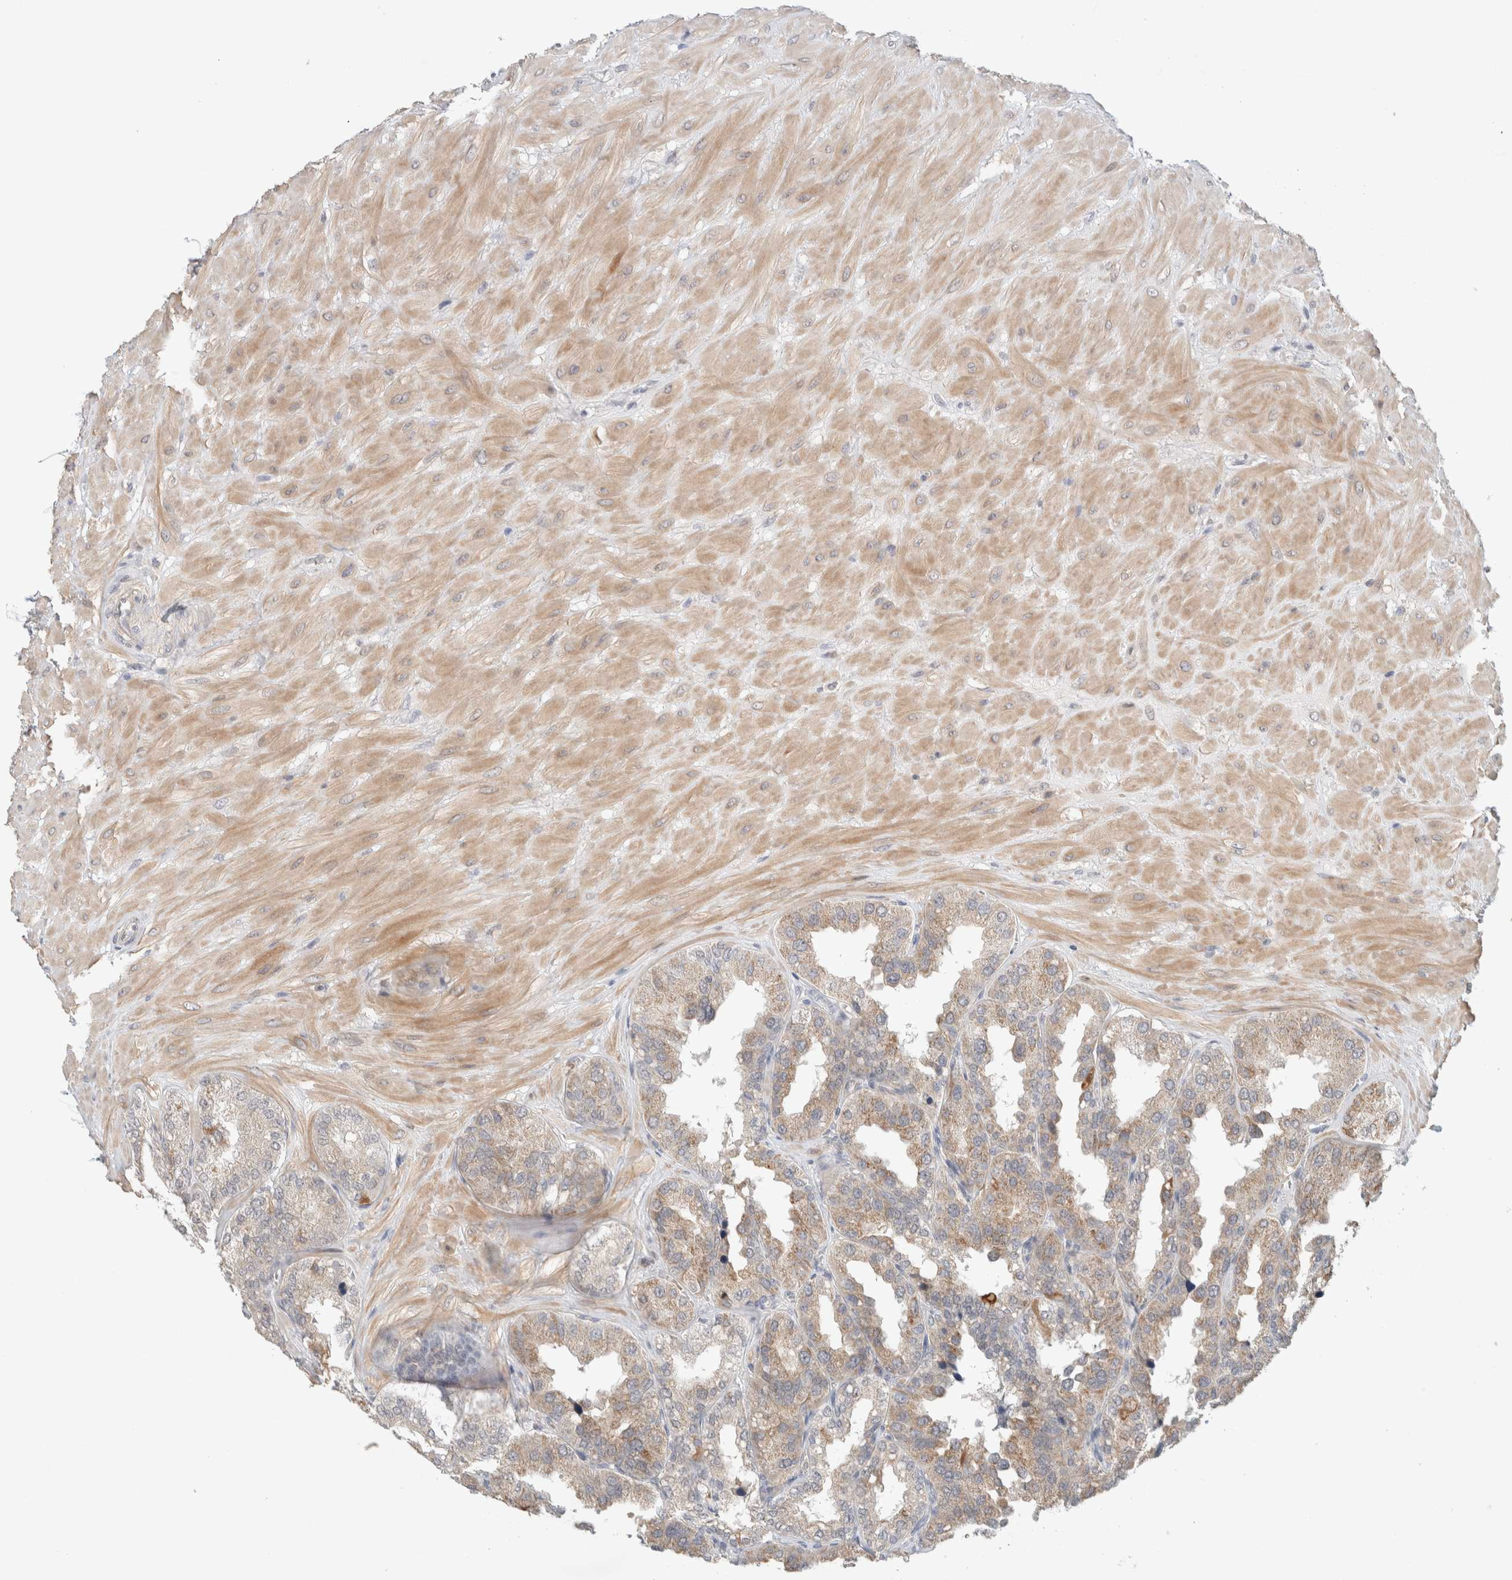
{"staining": {"intensity": "weak", "quantity": "25%-75%", "location": "cytoplasmic/membranous"}, "tissue": "seminal vesicle", "cell_type": "Glandular cells", "image_type": "normal", "snomed": [{"axis": "morphology", "description": "Normal tissue, NOS"}, {"axis": "topography", "description": "Prostate"}, {"axis": "topography", "description": "Seminal veicle"}], "caption": "Immunohistochemistry (DAB) staining of benign human seminal vesicle exhibits weak cytoplasmic/membranous protein expression in about 25%-75% of glandular cells. (DAB = brown stain, brightfield microscopy at high magnification).", "gene": "MRM3", "patient": {"sex": "male", "age": 51}}